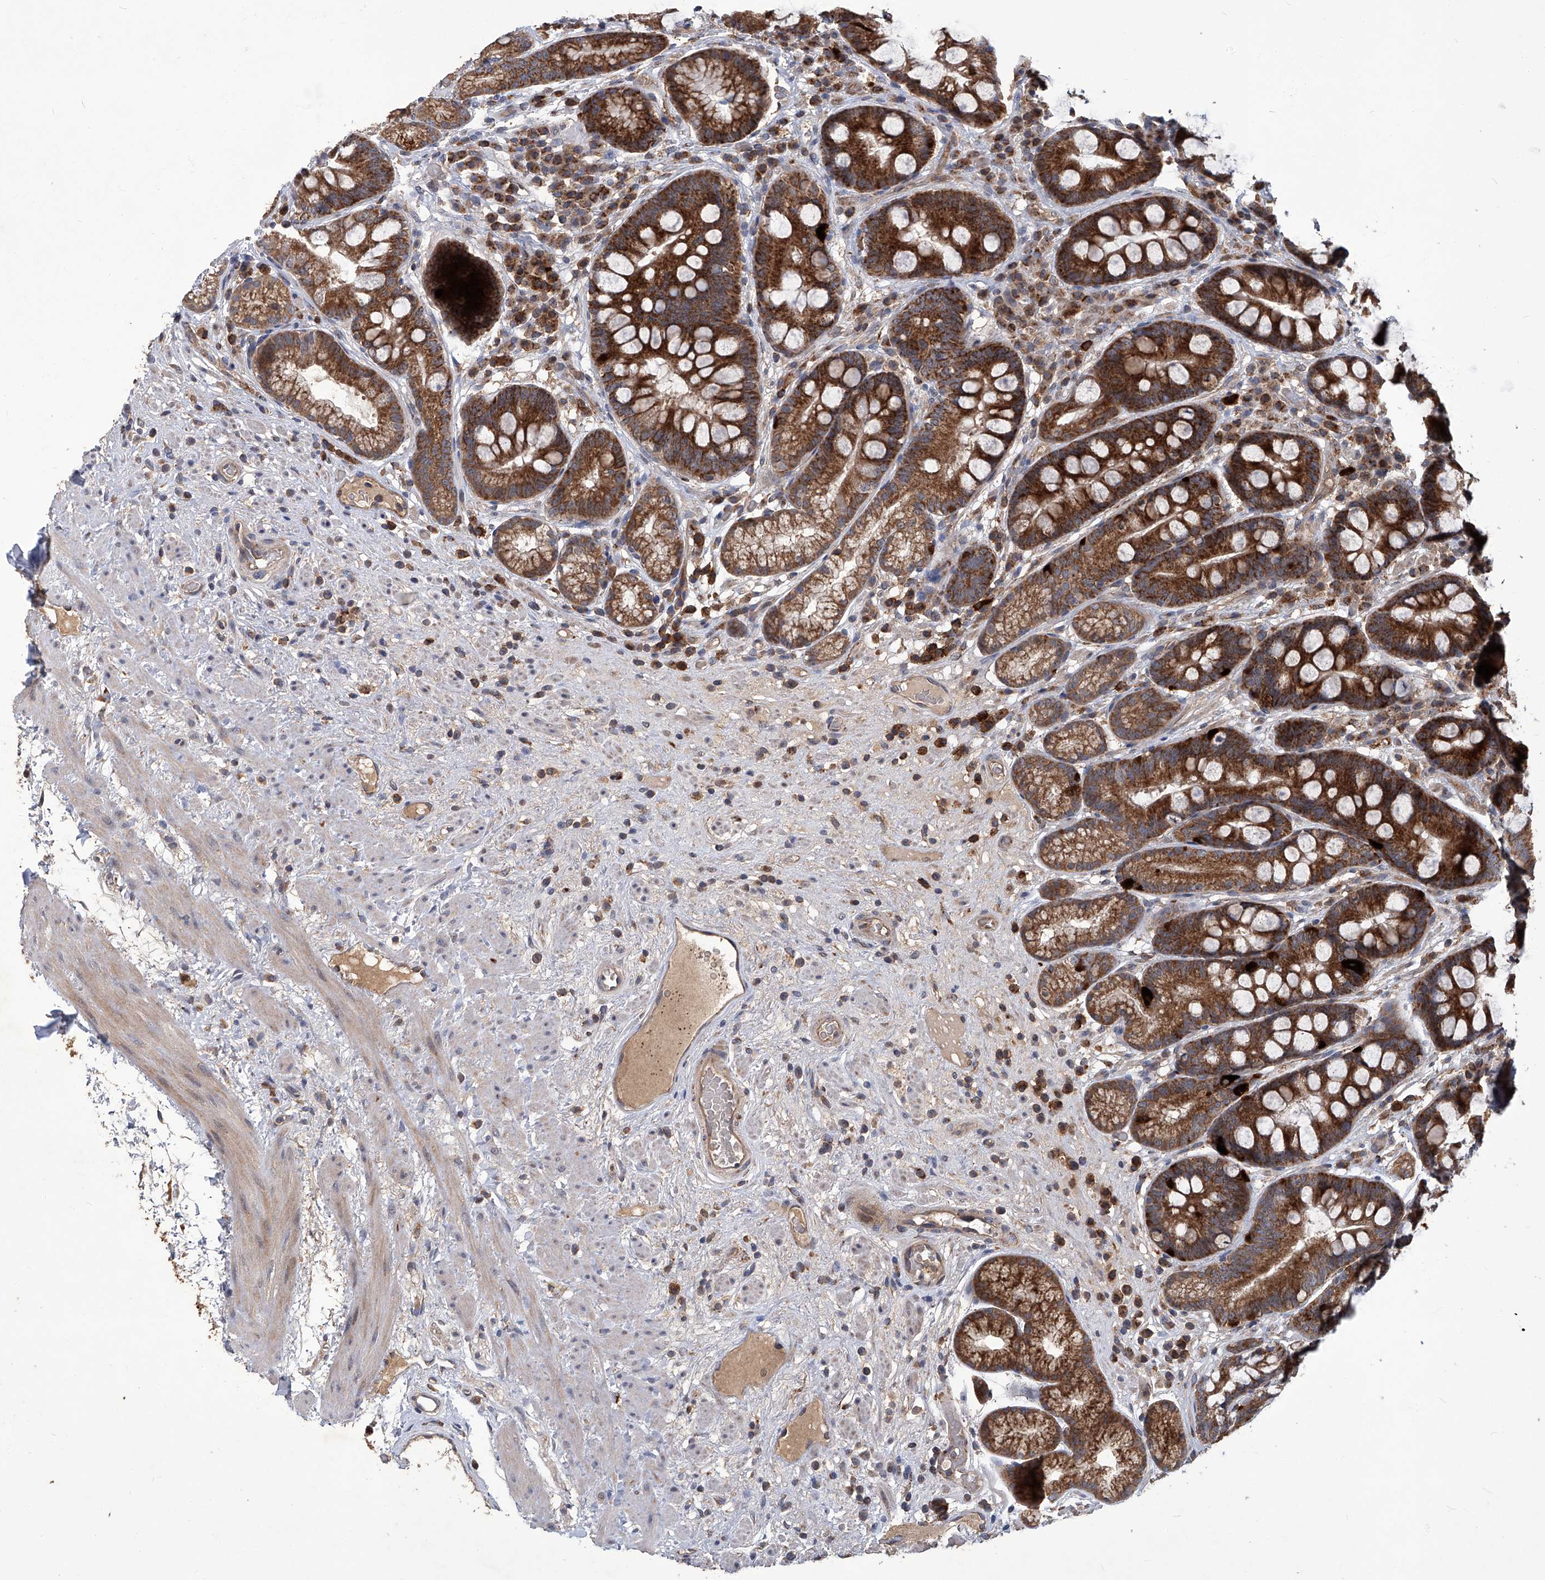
{"staining": {"intensity": "strong", "quantity": ">75%", "location": "cytoplasmic/membranous"}, "tissue": "stomach", "cell_type": "Glandular cells", "image_type": "normal", "snomed": [{"axis": "morphology", "description": "Normal tissue, NOS"}, {"axis": "topography", "description": "Stomach"}], "caption": "Stomach stained for a protein (brown) exhibits strong cytoplasmic/membranous positive positivity in about >75% of glandular cells.", "gene": "TNFRSF13B", "patient": {"sex": "male", "age": 57}}